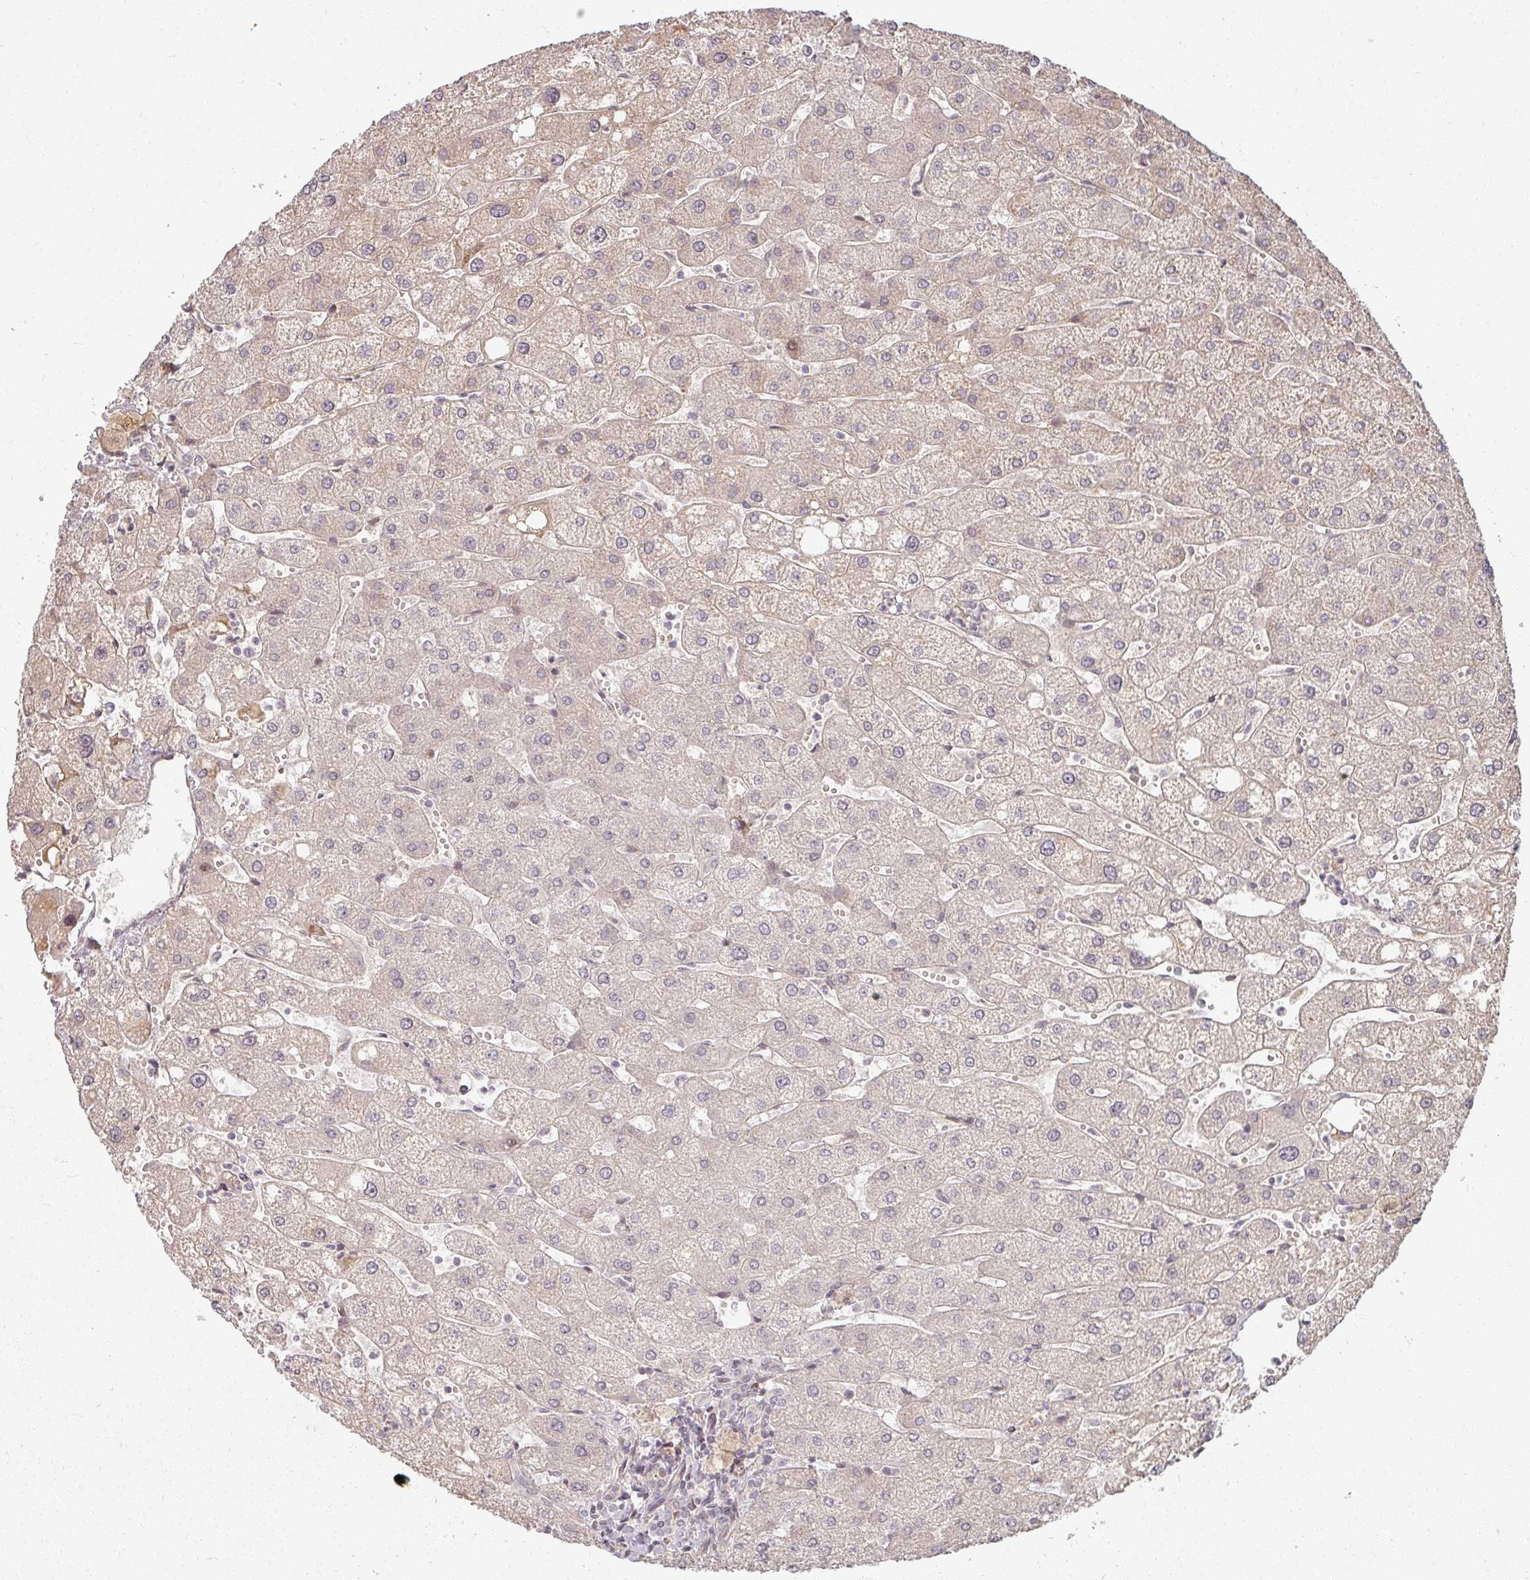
{"staining": {"intensity": "negative", "quantity": "none", "location": "none"}, "tissue": "liver", "cell_type": "Cholangiocytes", "image_type": "normal", "snomed": [{"axis": "morphology", "description": "Normal tissue, NOS"}, {"axis": "topography", "description": "Liver"}], "caption": "Cholangiocytes show no significant protein positivity in unremarkable liver.", "gene": "MED19", "patient": {"sex": "male", "age": 67}}